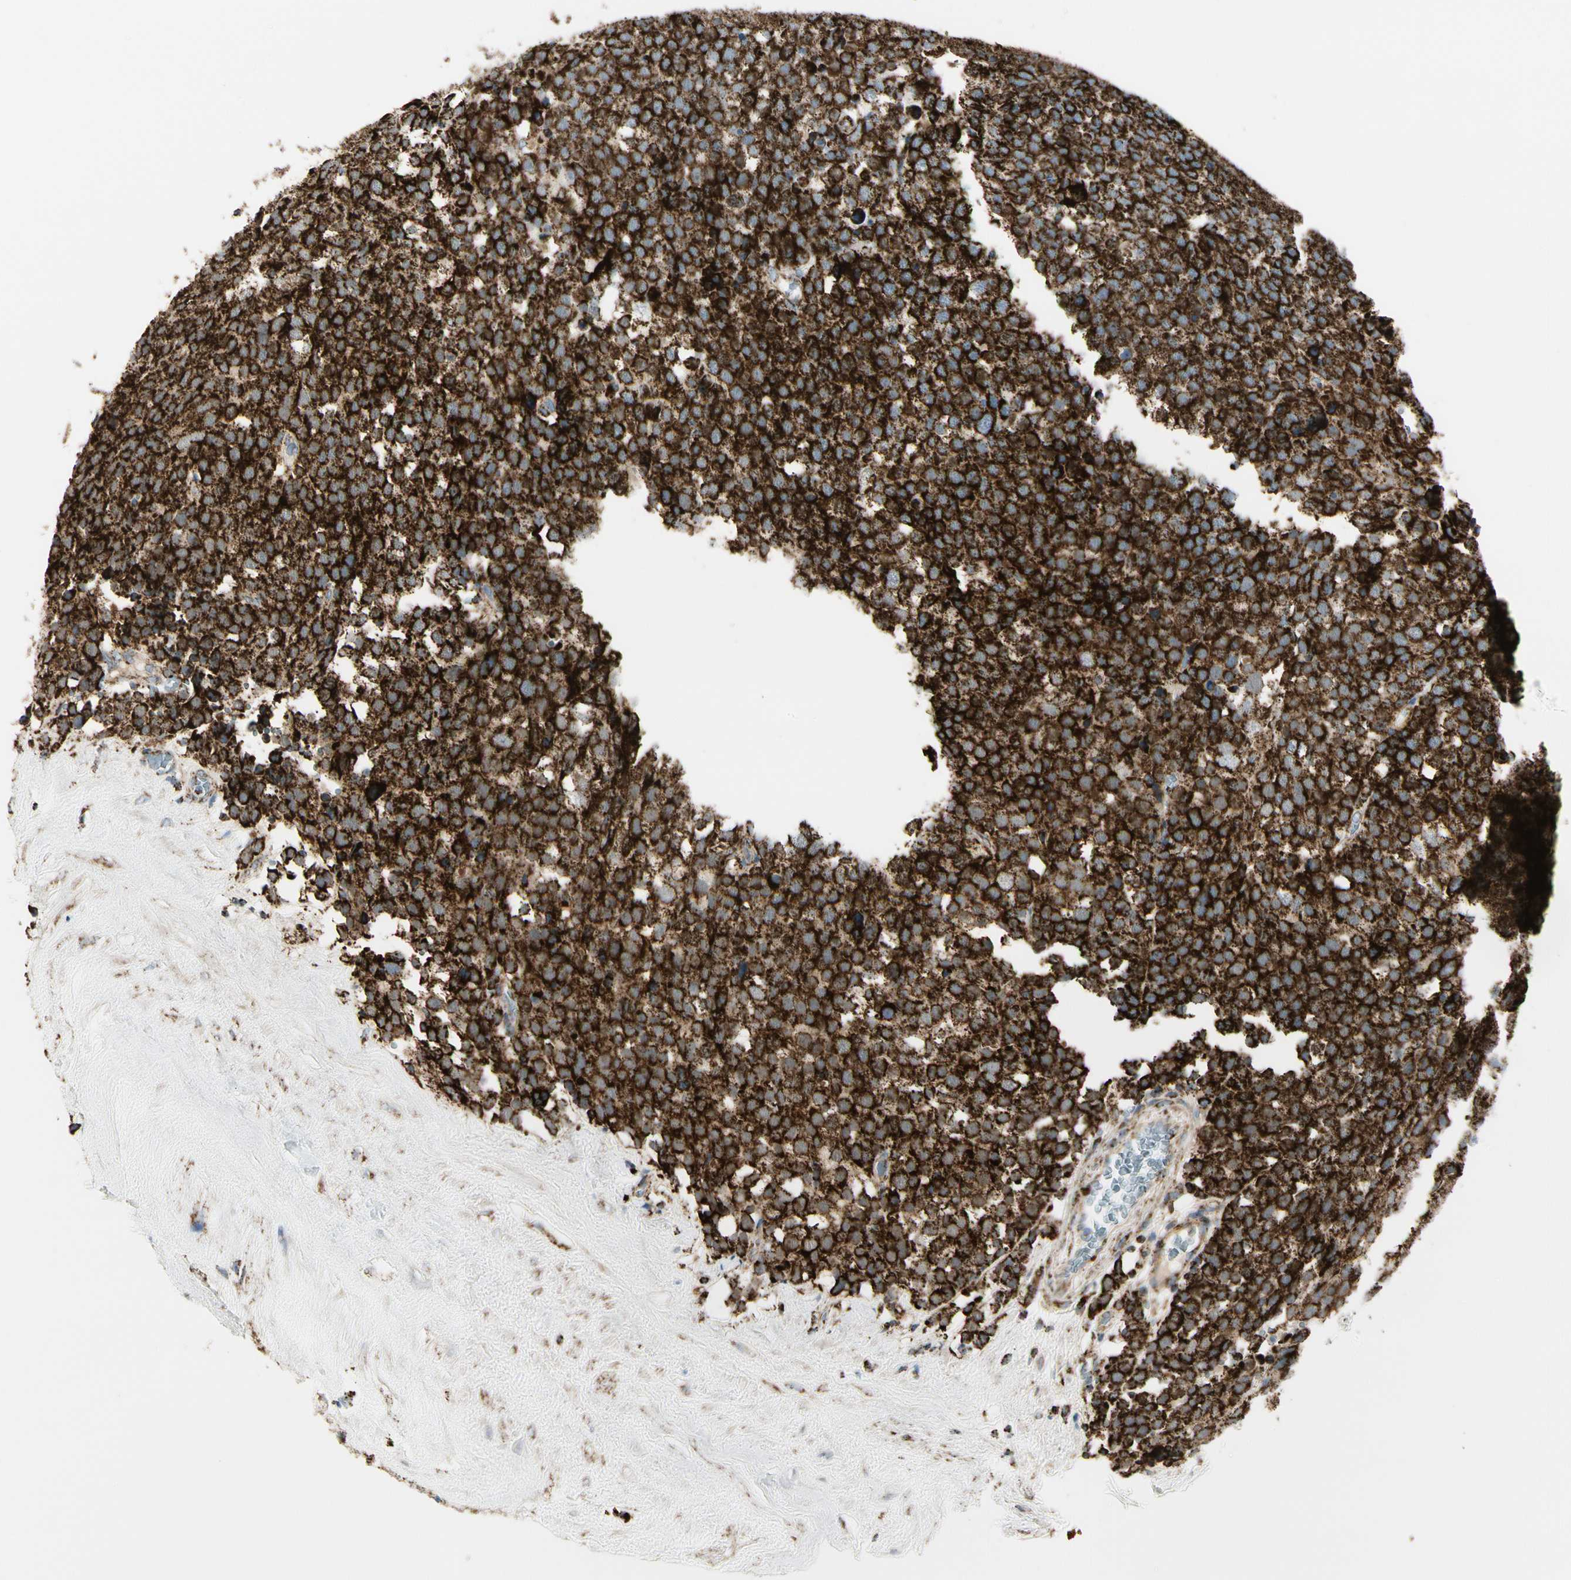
{"staining": {"intensity": "strong", "quantity": ">75%", "location": "cytoplasmic/membranous"}, "tissue": "testis cancer", "cell_type": "Tumor cells", "image_type": "cancer", "snomed": [{"axis": "morphology", "description": "Seminoma, NOS"}, {"axis": "topography", "description": "Testis"}], "caption": "Immunohistochemistry staining of seminoma (testis), which shows high levels of strong cytoplasmic/membranous staining in approximately >75% of tumor cells indicating strong cytoplasmic/membranous protein positivity. The staining was performed using DAB (brown) for protein detection and nuclei were counterstained in hematoxylin (blue).", "gene": "ME2", "patient": {"sex": "male", "age": 71}}